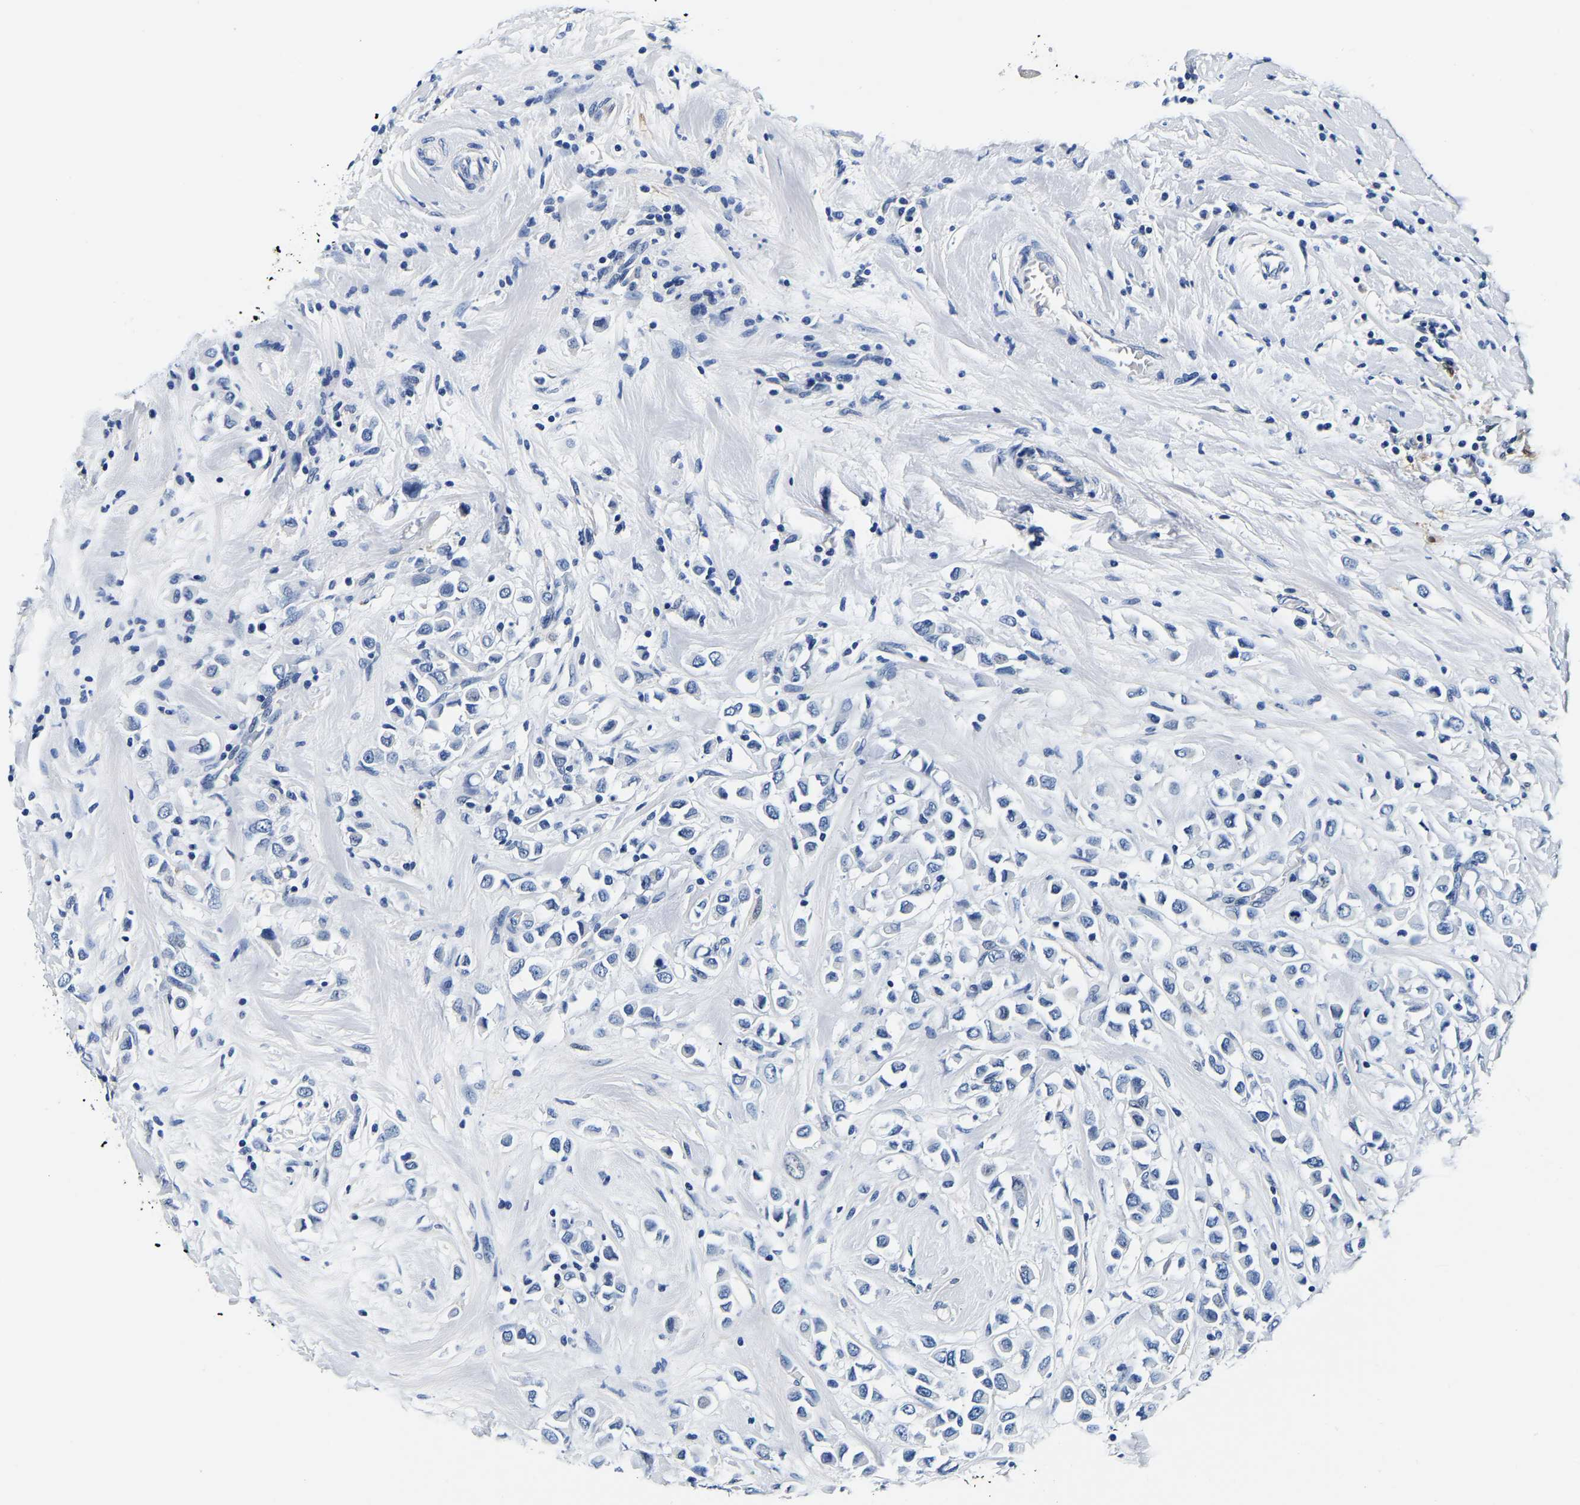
{"staining": {"intensity": "negative", "quantity": "none", "location": "none"}, "tissue": "breast cancer", "cell_type": "Tumor cells", "image_type": "cancer", "snomed": [{"axis": "morphology", "description": "Duct carcinoma"}, {"axis": "topography", "description": "Breast"}], "caption": "Tumor cells show no significant protein positivity in breast cancer (intraductal carcinoma).", "gene": "ACO1", "patient": {"sex": "female", "age": 61}}